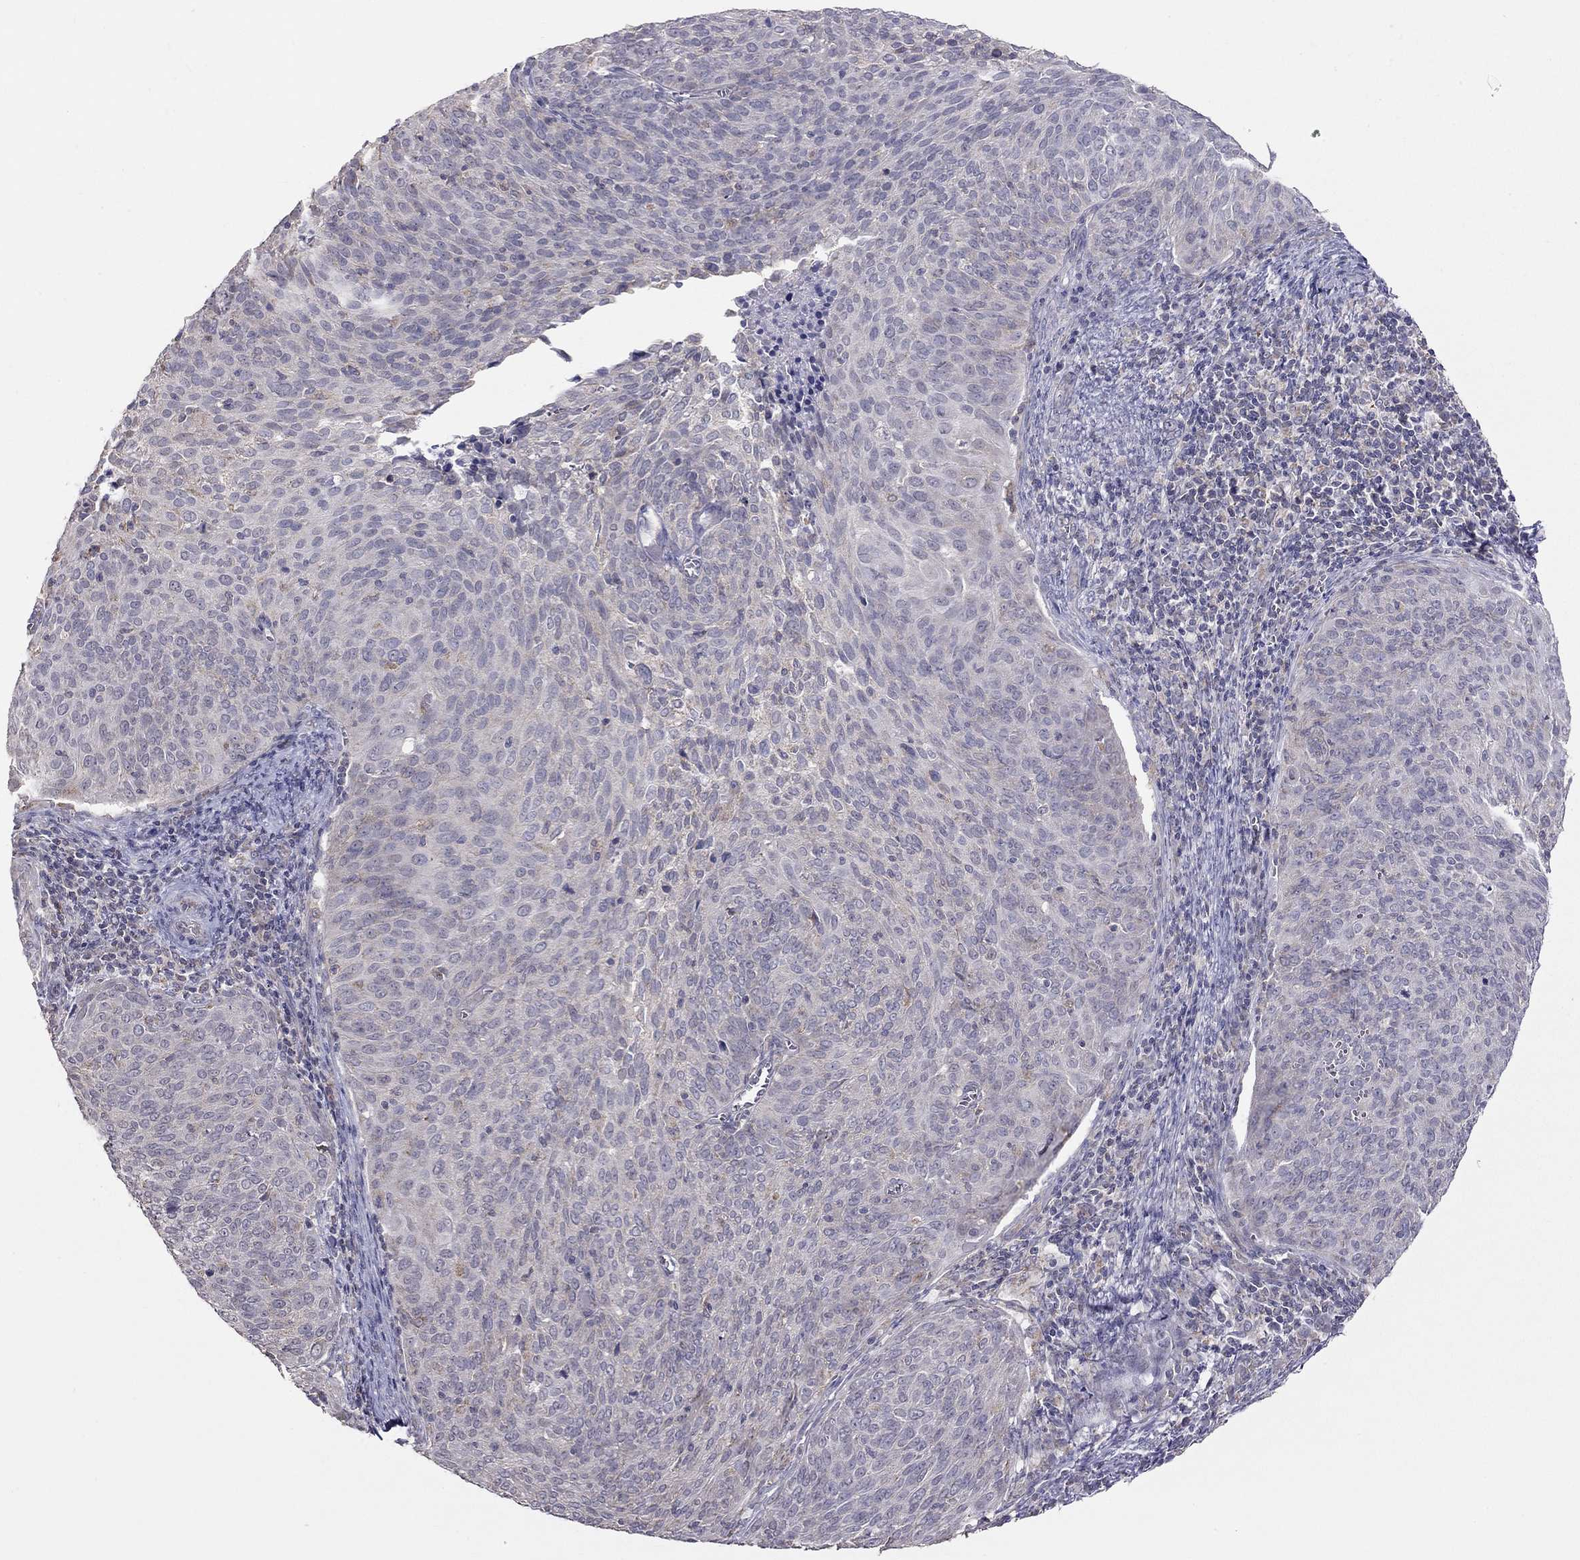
{"staining": {"intensity": "negative", "quantity": "none", "location": "none"}, "tissue": "cervical cancer", "cell_type": "Tumor cells", "image_type": "cancer", "snomed": [{"axis": "morphology", "description": "Squamous cell carcinoma, NOS"}, {"axis": "topography", "description": "Cervix"}], "caption": "This is an IHC photomicrograph of human squamous cell carcinoma (cervical). There is no positivity in tumor cells.", "gene": "LRIT3", "patient": {"sex": "female", "age": 39}}